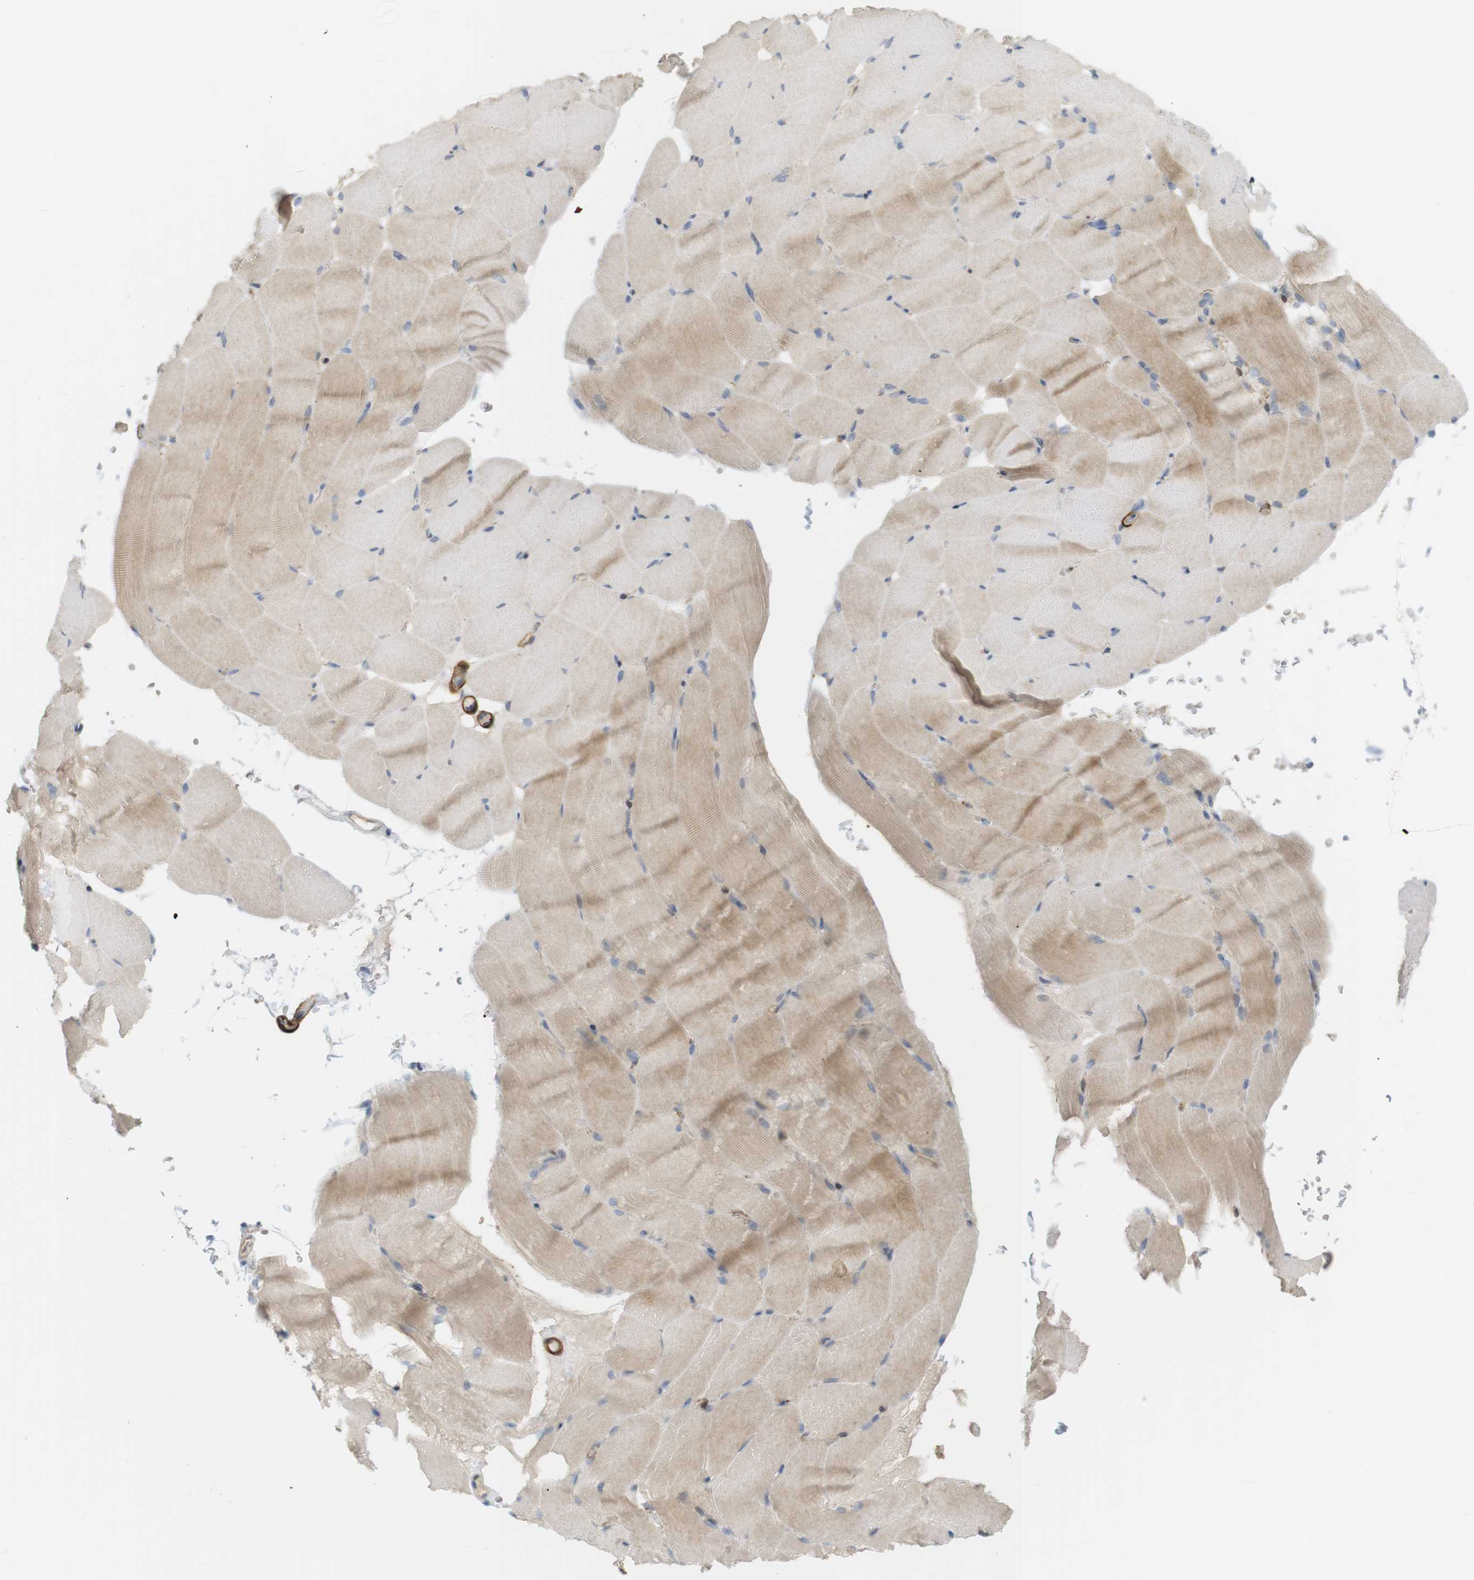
{"staining": {"intensity": "weak", "quantity": "25%-75%", "location": "cytoplasmic/membranous"}, "tissue": "skeletal muscle", "cell_type": "Myocytes", "image_type": "normal", "snomed": [{"axis": "morphology", "description": "Normal tissue, NOS"}, {"axis": "topography", "description": "Skeletal muscle"}, {"axis": "topography", "description": "Parathyroid gland"}], "caption": "A high-resolution image shows IHC staining of benign skeletal muscle, which displays weak cytoplasmic/membranous staining in about 25%-75% of myocytes. The protein is shown in brown color, while the nuclei are stained blue.", "gene": "PDE3A", "patient": {"sex": "female", "age": 37}}